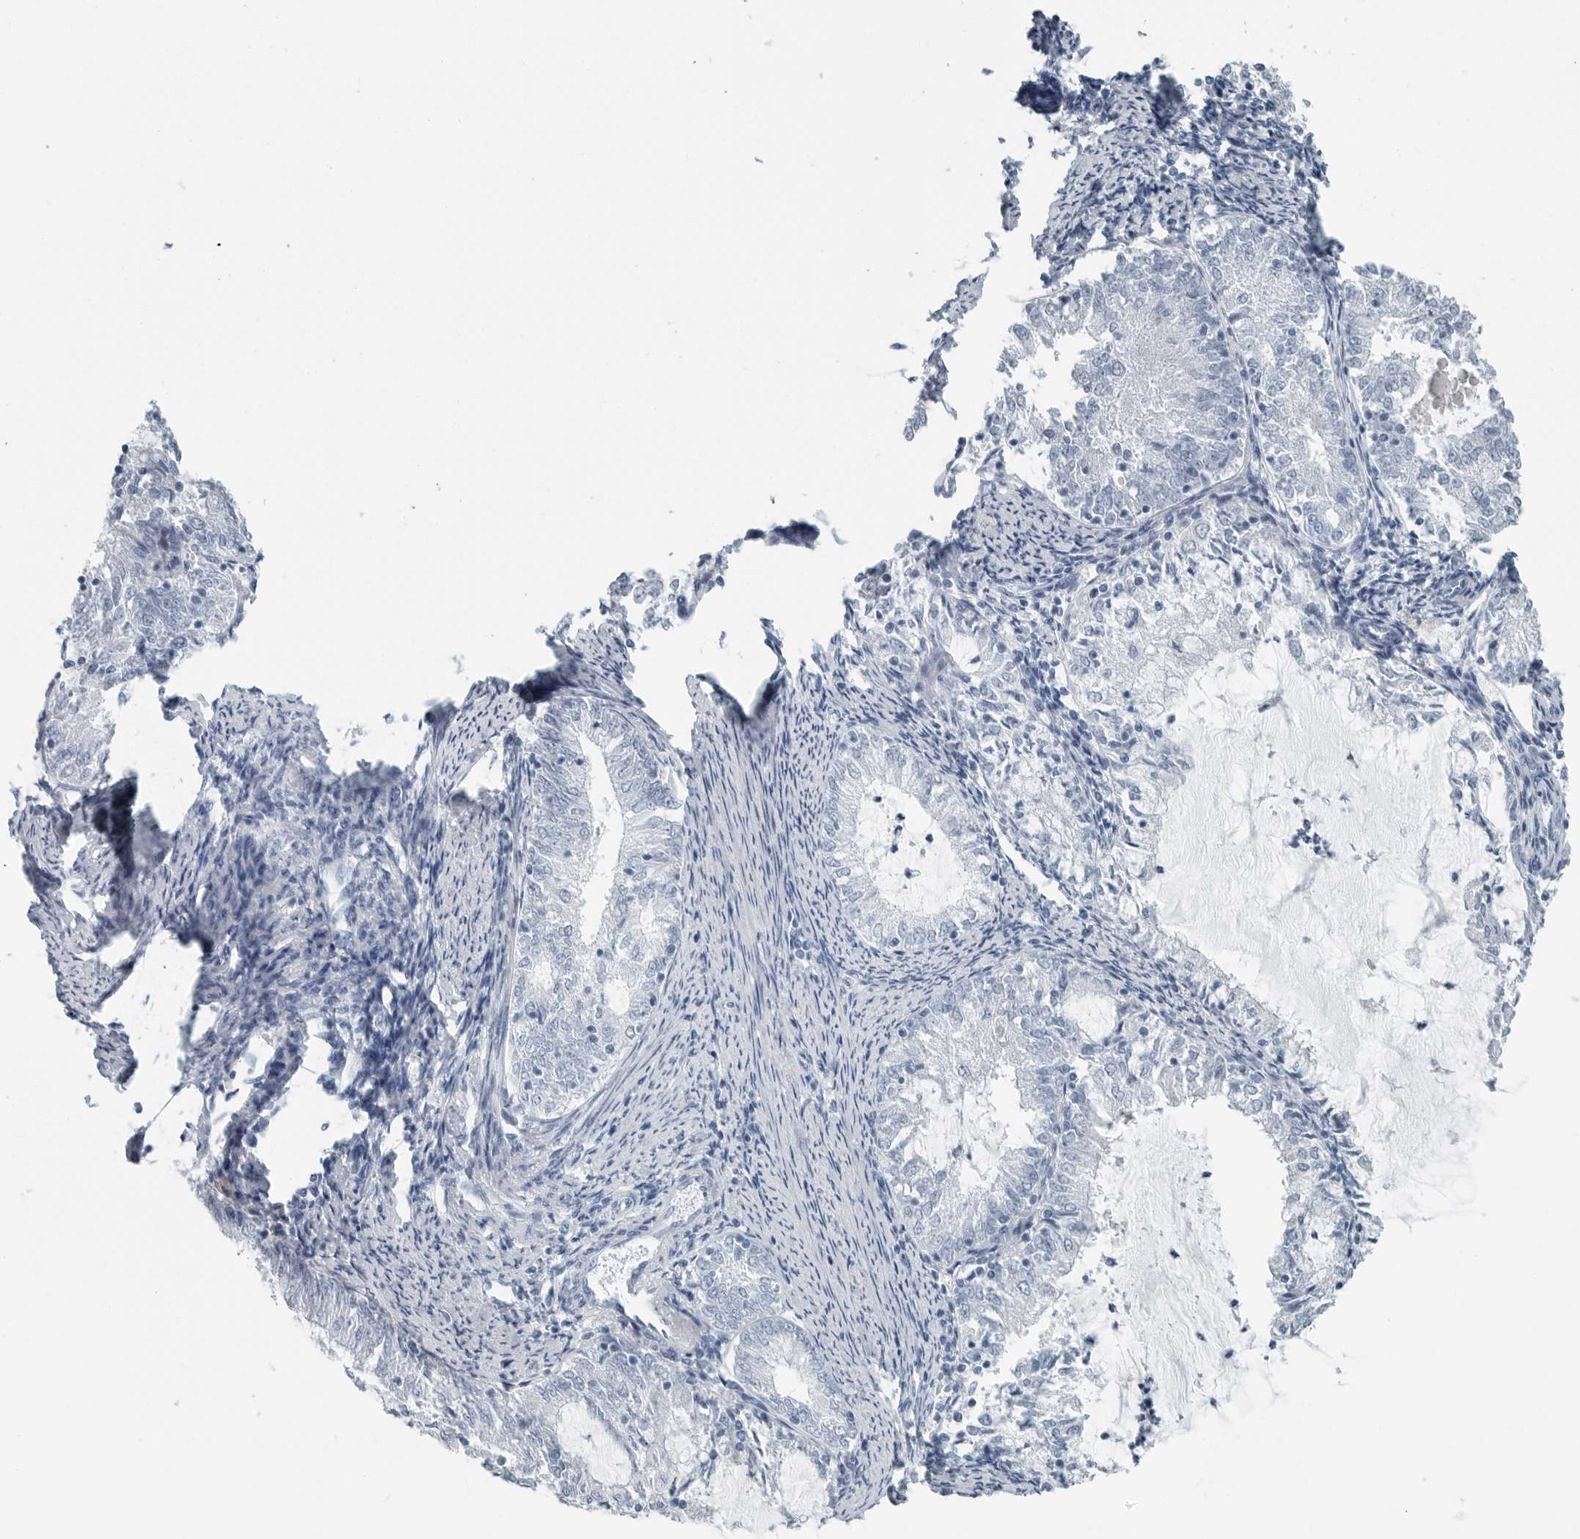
{"staining": {"intensity": "negative", "quantity": "none", "location": "none"}, "tissue": "endometrial cancer", "cell_type": "Tumor cells", "image_type": "cancer", "snomed": [{"axis": "morphology", "description": "Adenocarcinoma, NOS"}, {"axis": "topography", "description": "Endometrium"}], "caption": "This is an immunohistochemistry (IHC) micrograph of human endometrial adenocarcinoma. There is no positivity in tumor cells.", "gene": "ZPBP2", "patient": {"sex": "female", "age": 57}}